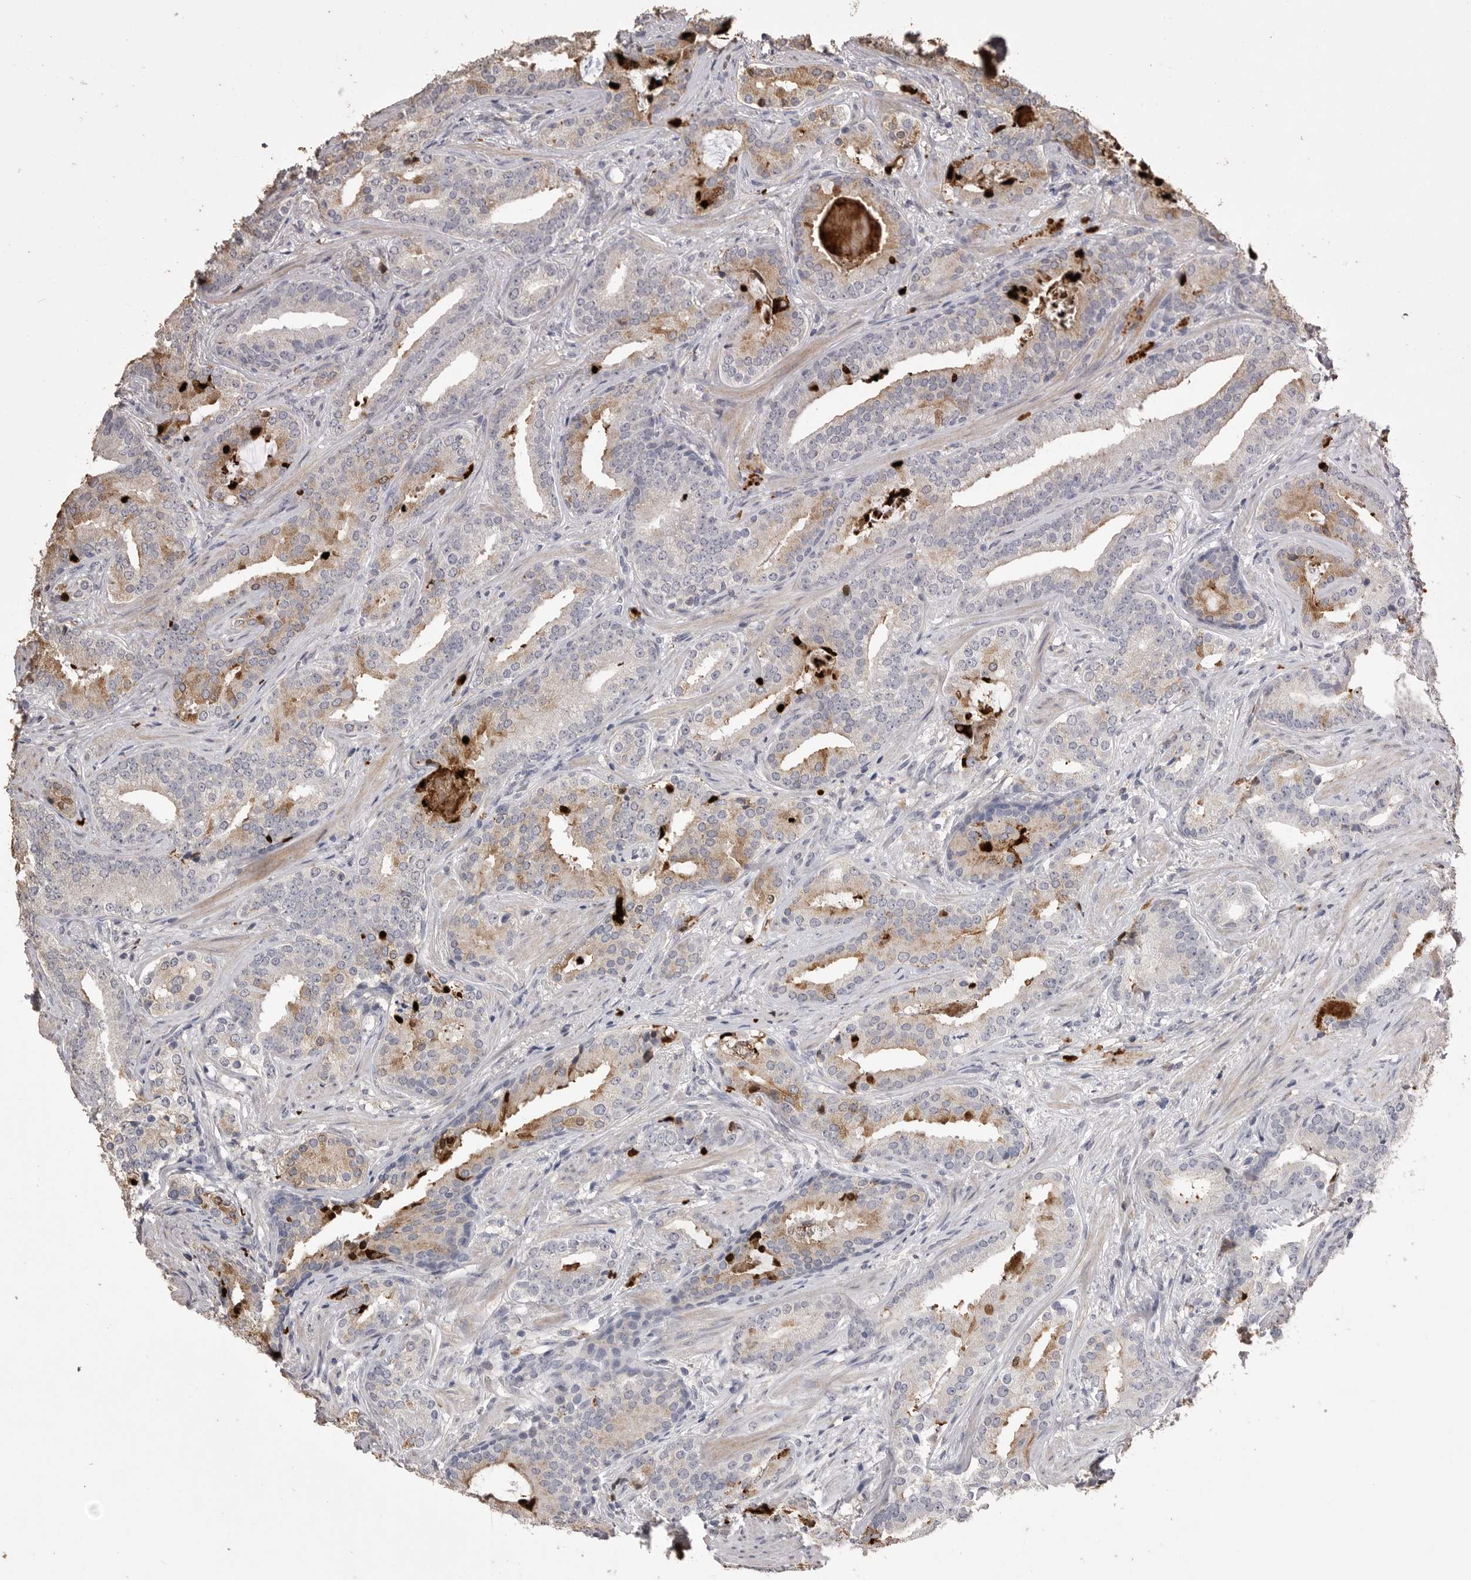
{"staining": {"intensity": "moderate", "quantity": "<25%", "location": "cytoplasmic/membranous"}, "tissue": "prostate cancer", "cell_type": "Tumor cells", "image_type": "cancer", "snomed": [{"axis": "morphology", "description": "Adenocarcinoma, Low grade"}, {"axis": "topography", "description": "Prostate"}], "caption": "Immunohistochemical staining of prostate adenocarcinoma (low-grade) demonstrates low levels of moderate cytoplasmic/membranous protein positivity in about <25% of tumor cells. Nuclei are stained in blue.", "gene": "MMP7", "patient": {"sex": "male", "age": 67}}